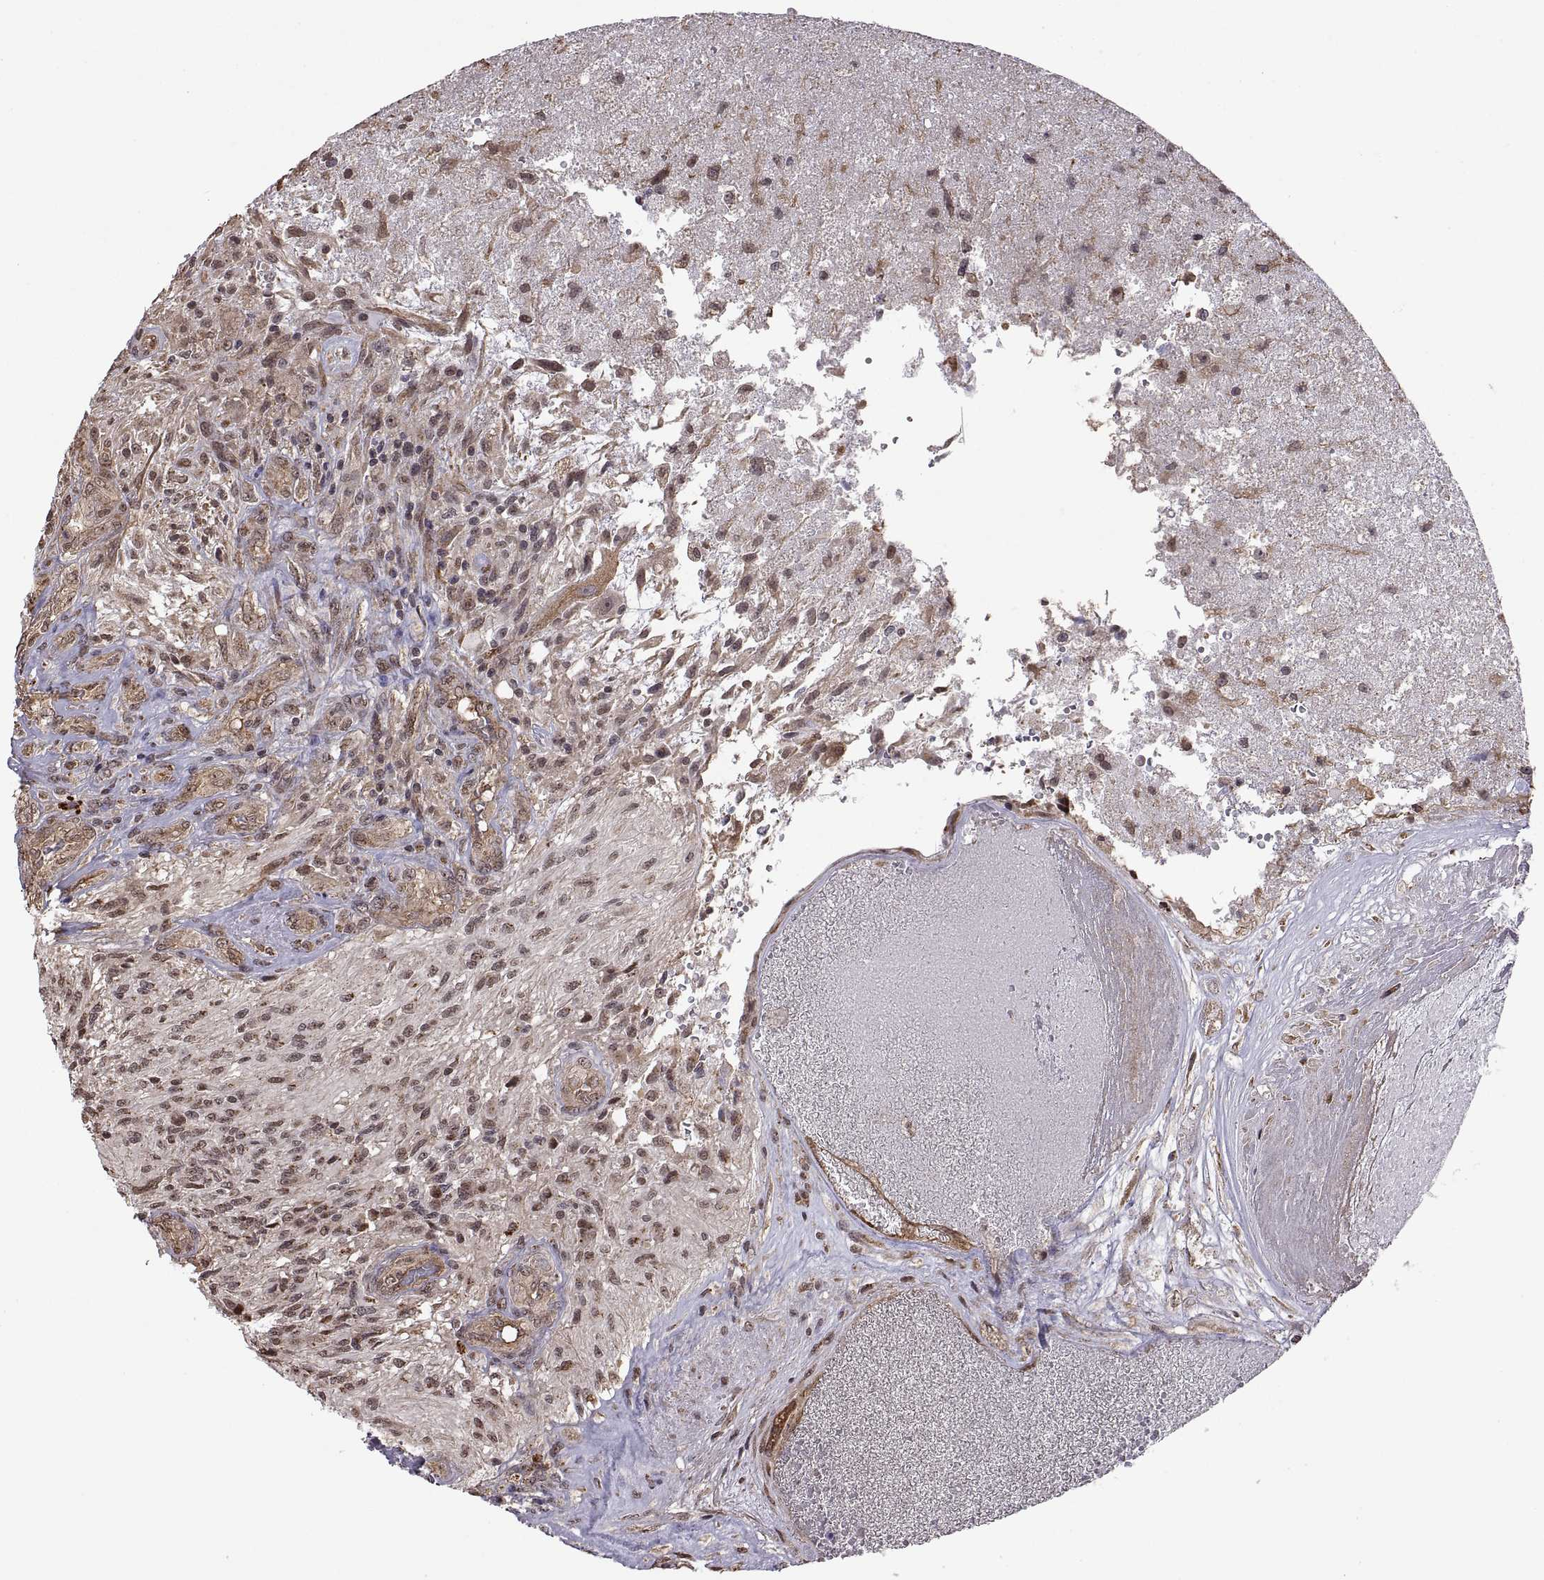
{"staining": {"intensity": "negative", "quantity": "none", "location": "none"}, "tissue": "glioma", "cell_type": "Tumor cells", "image_type": "cancer", "snomed": [{"axis": "morphology", "description": "Glioma, malignant, High grade"}, {"axis": "topography", "description": "Brain"}], "caption": "The IHC photomicrograph has no significant expression in tumor cells of high-grade glioma (malignant) tissue. (DAB immunohistochemistry (IHC) with hematoxylin counter stain).", "gene": "ARRB1", "patient": {"sex": "male", "age": 56}}